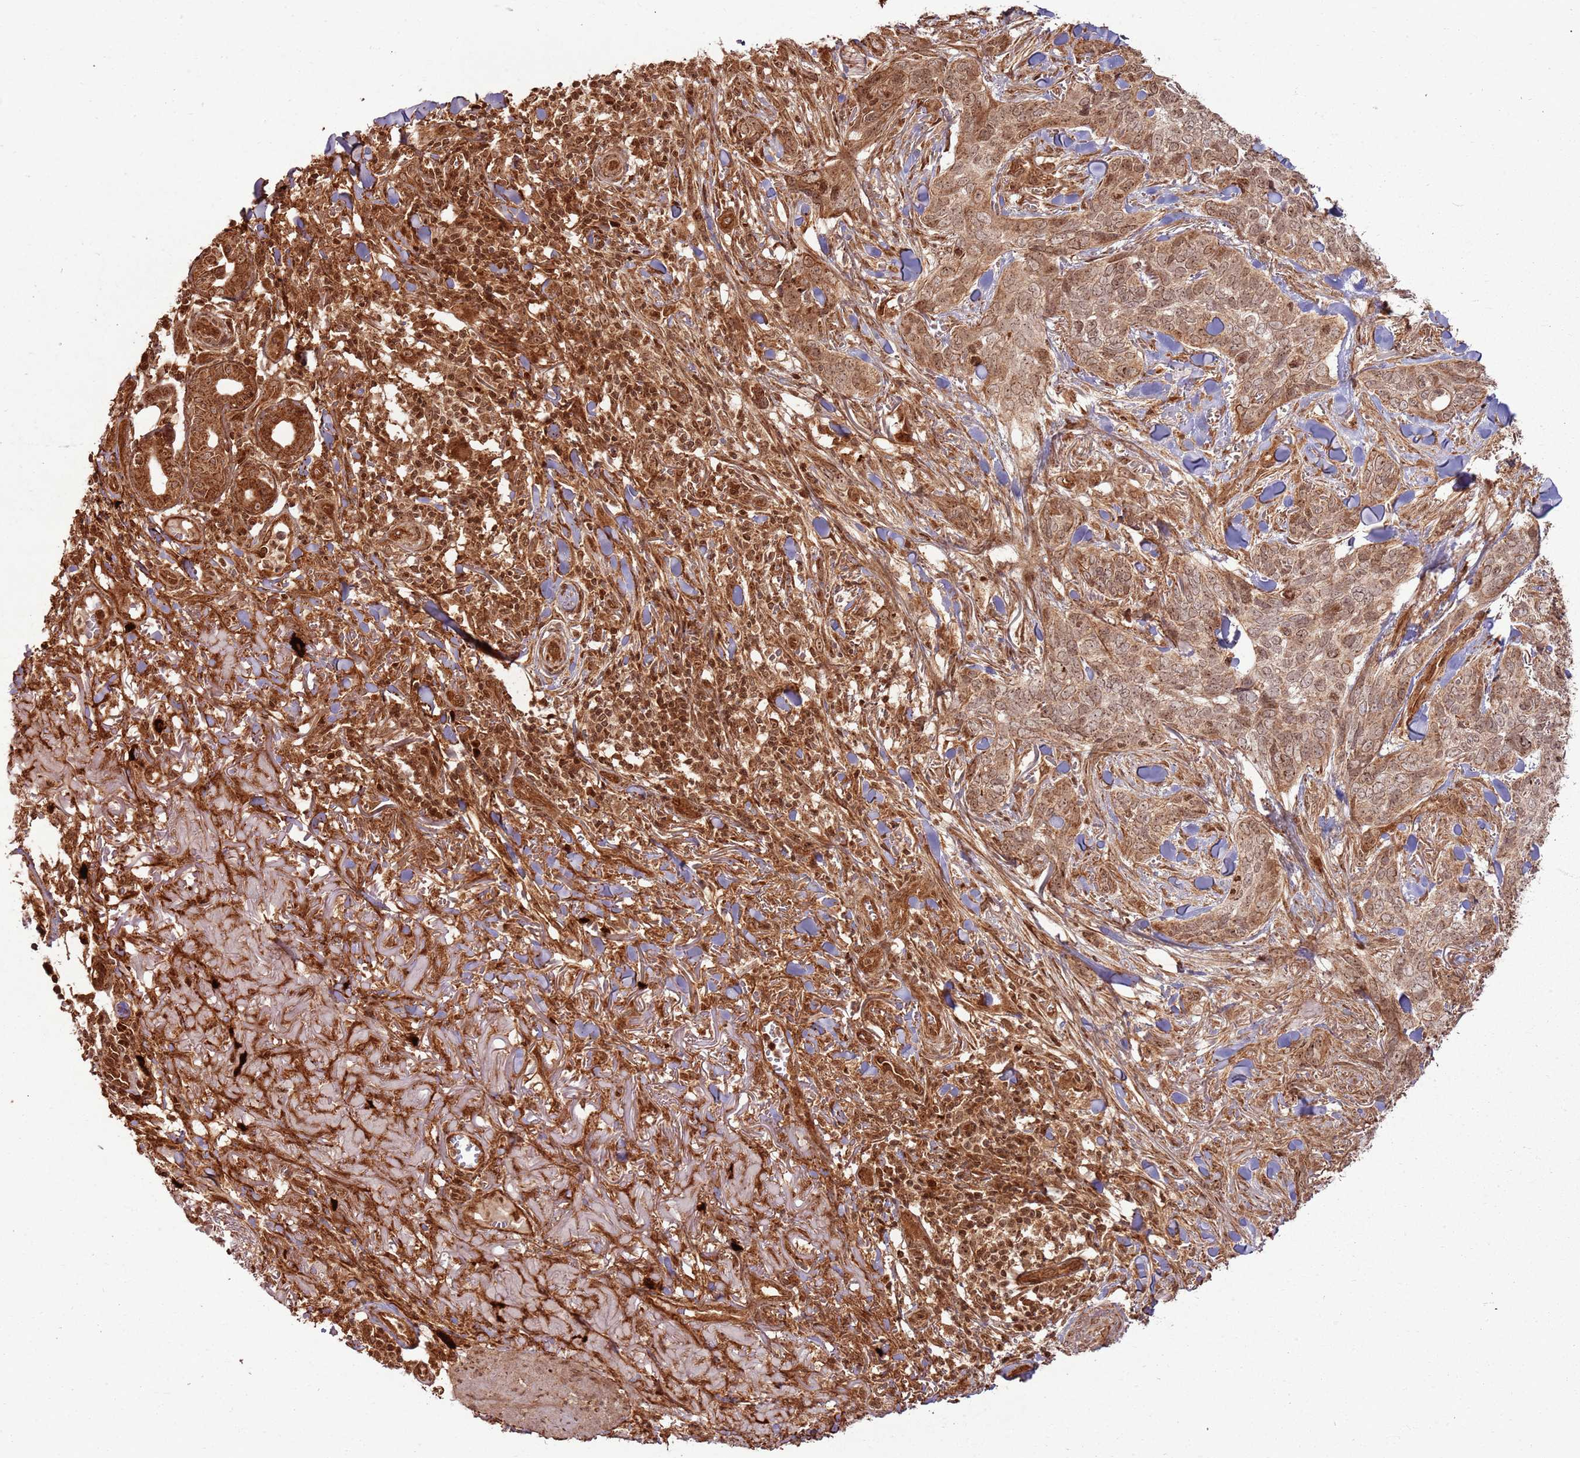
{"staining": {"intensity": "moderate", "quantity": ">75%", "location": "cytoplasmic/membranous,nuclear"}, "tissue": "skin cancer", "cell_type": "Tumor cells", "image_type": "cancer", "snomed": [{"axis": "morphology", "description": "Basal cell carcinoma"}, {"axis": "topography", "description": "Skin"}], "caption": "Skin cancer (basal cell carcinoma) stained for a protein displays moderate cytoplasmic/membranous and nuclear positivity in tumor cells.", "gene": "TBC1D13", "patient": {"sex": "male", "age": 86}}